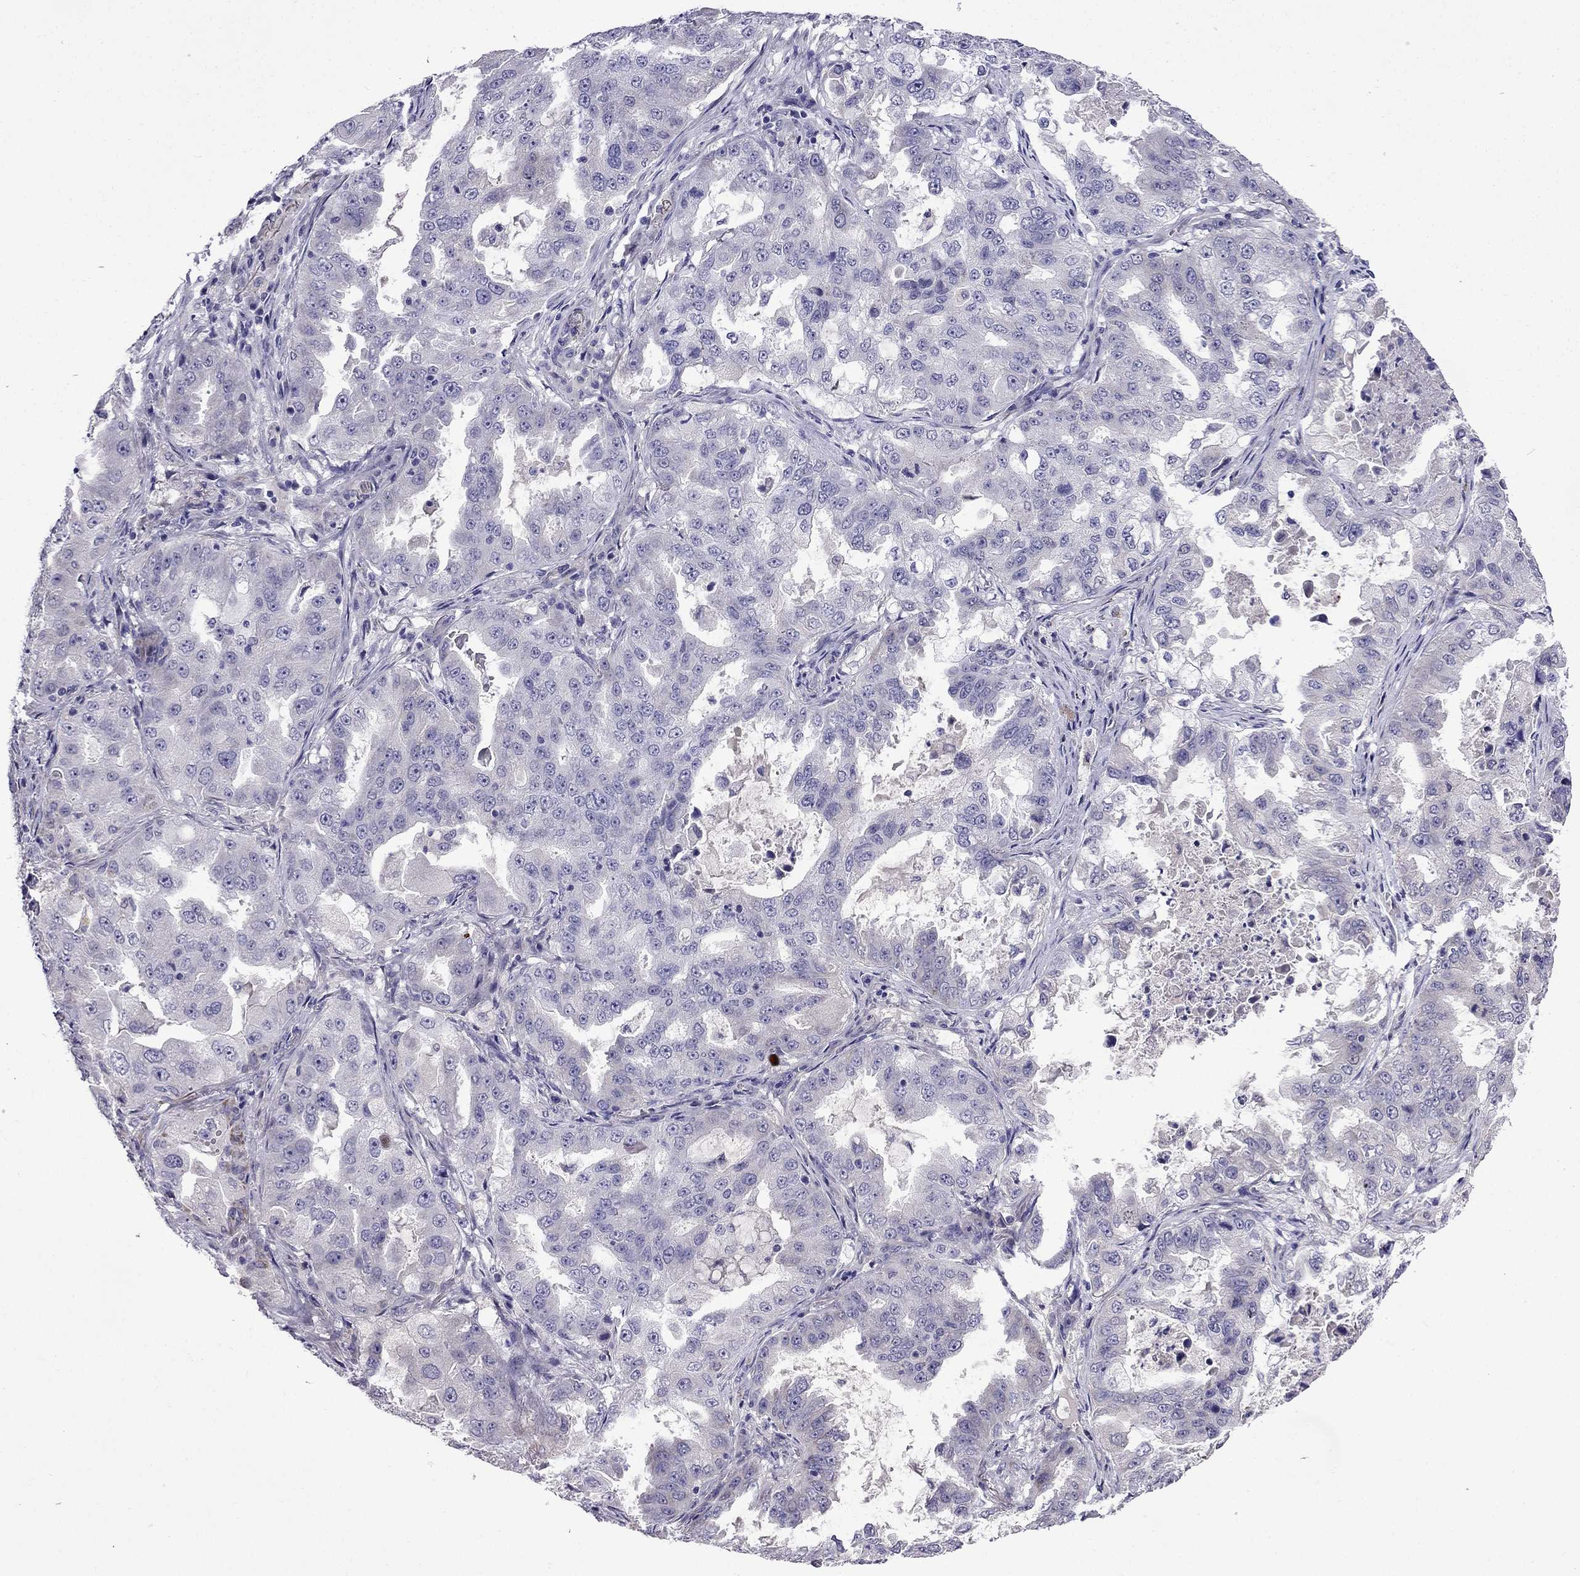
{"staining": {"intensity": "negative", "quantity": "none", "location": "none"}, "tissue": "lung cancer", "cell_type": "Tumor cells", "image_type": "cancer", "snomed": [{"axis": "morphology", "description": "Adenocarcinoma, NOS"}, {"axis": "topography", "description": "Lung"}], "caption": "Photomicrograph shows no protein expression in tumor cells of lung adenocarcinoma tissue. (Brightfield microscopy of DAB (3,3'-diaminobenzidine) immunohistochemistry (IHC) at high magnification).", "gene": "PI16", "patient": {"sex": "female", "age": 61}}